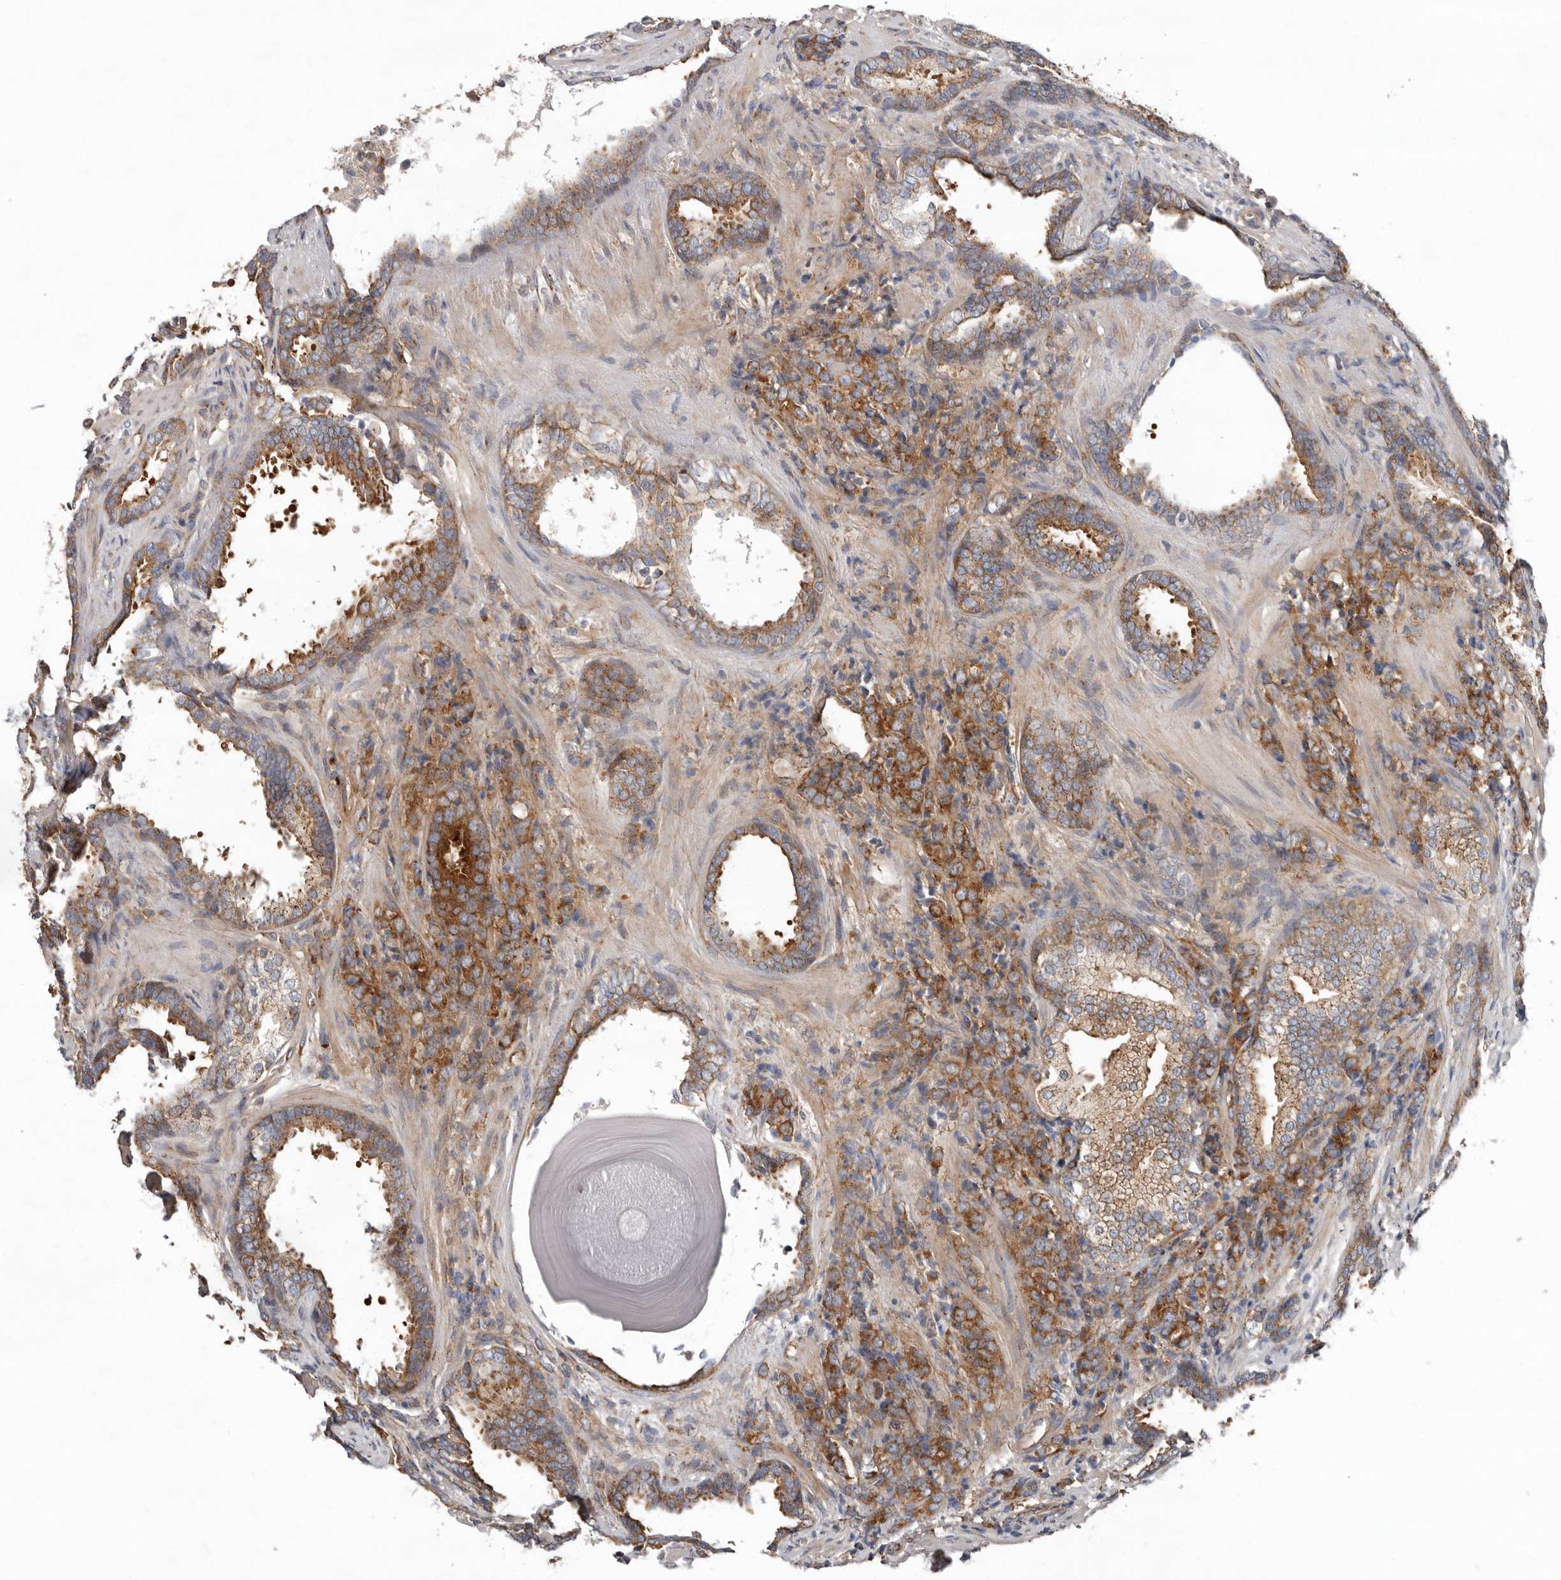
{"staining": {"intensity": "strong", "quantity": ">75%", "location": "cytoplasmic/membranous"}, "tissue": "prostate cancer", "cell_type": "Tumor cells", "image_type": "cancer", "snomed": [{"axis": "morphology", "description": "Adenocarcinoma, High grade"}, {"axis": "topography", "description": "Prostate"}], "caption": "High-grade adenocarcinoma (prostate) tissue shows strong cytoplasmic/membranous staining in approximately >75% of tumor cells The staining is performed using DAB (3,3'-diaminobenzidine) brown chromogen to label protein expression. The nuclei are counter-stained blue using hematoxylin.", "gene": "LUZP1", "patient": {"sex": "male", "age": 62}}